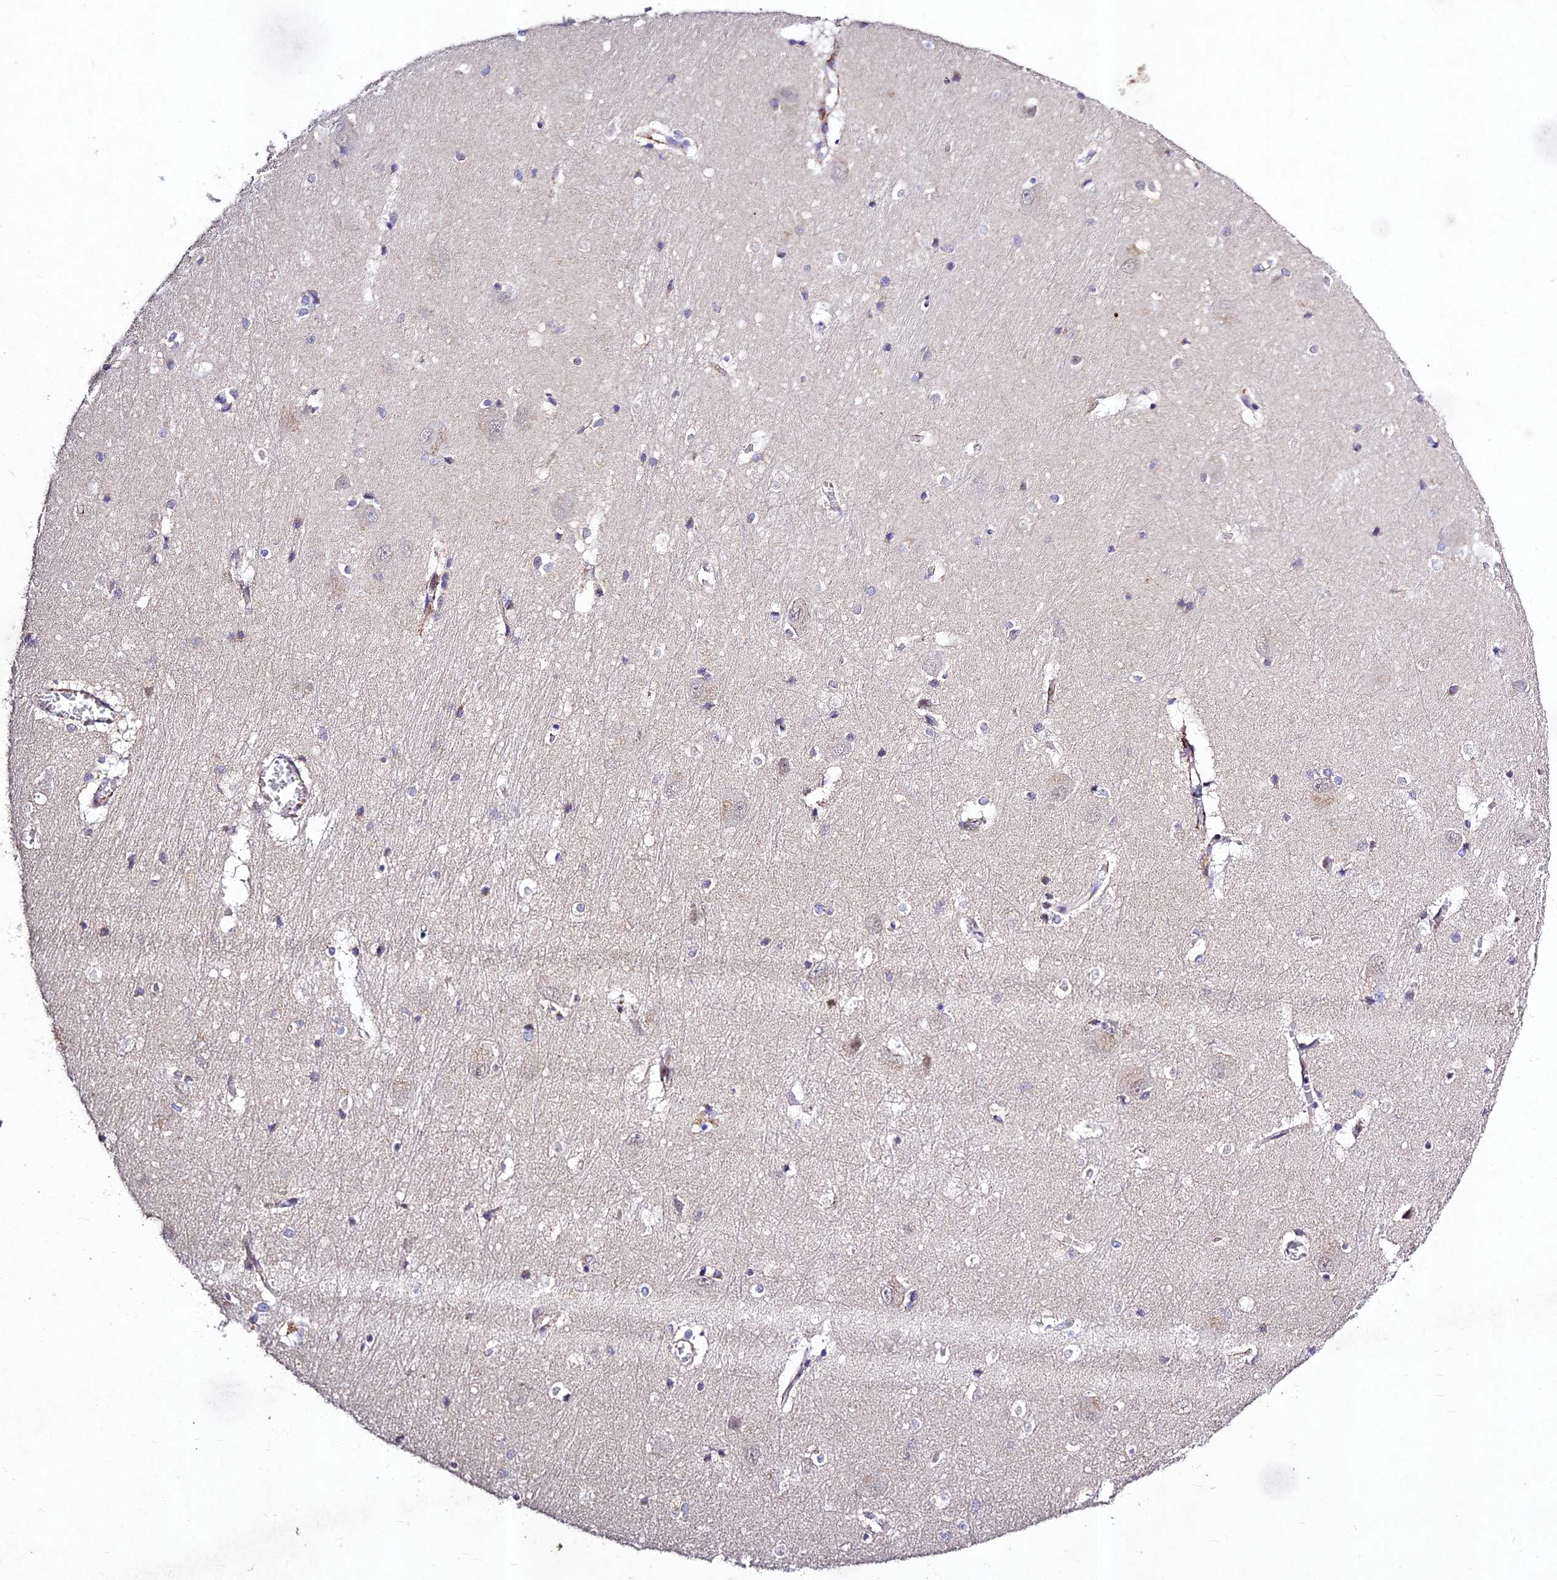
{"staining": {"intensity": "negative", "quantity": "none", "location": "none"}, "tissue": "caudate", "cell_type": "Glial cells", "image_type": "normal", "snomed": [{"axis": "morphology", "description": "Normal tissue, NOS"}, {"axis": "topography", "description": "Lateral ventricle wall"}], "caption": "Glial cells show no significant protein expression in normal caudate. (Immunohistochemistry (ihc), brightfield microscopy, high magnification).", "gene": "RAVER1", "patient": {"sex": "male", "age": 37}}